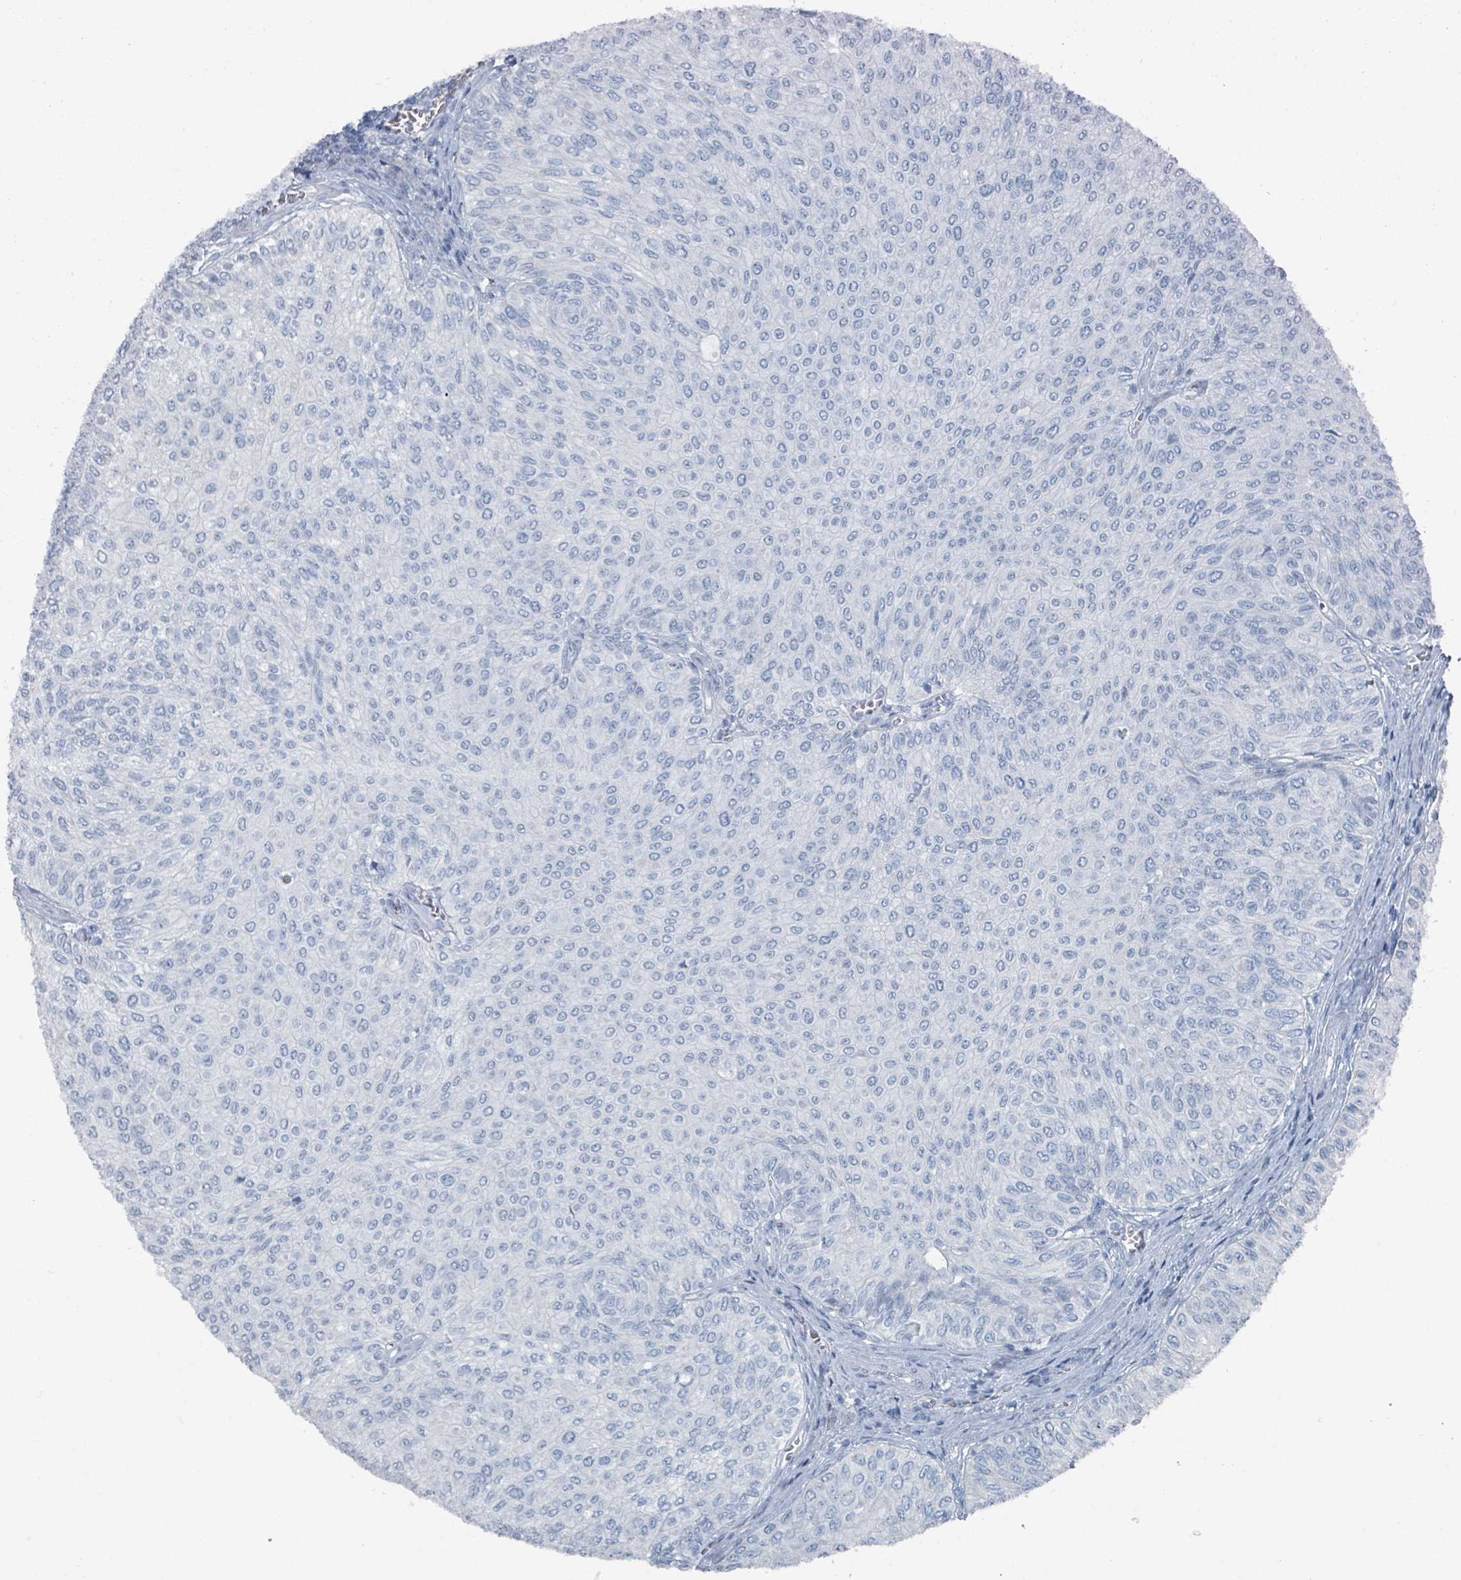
{"staining": {"intensity": "negative", "quantity": "none", "location": "none"}, "tissue": "urothelial cancer", "cell_type": "Tumor cells", "image_type": "cancer", "snomed": [{"axis": "morphology", "description": "Urothelial carcinoma, NOS"}, {"axis": "topography", "description": "Urinary bladder"}], "caption": "DAB immunohistochemical staining of urothelial cancer demonstrates no significant staining in tumor cells.", "gene": "GAMT", "patient": {"sex": "male", "age": 59}}